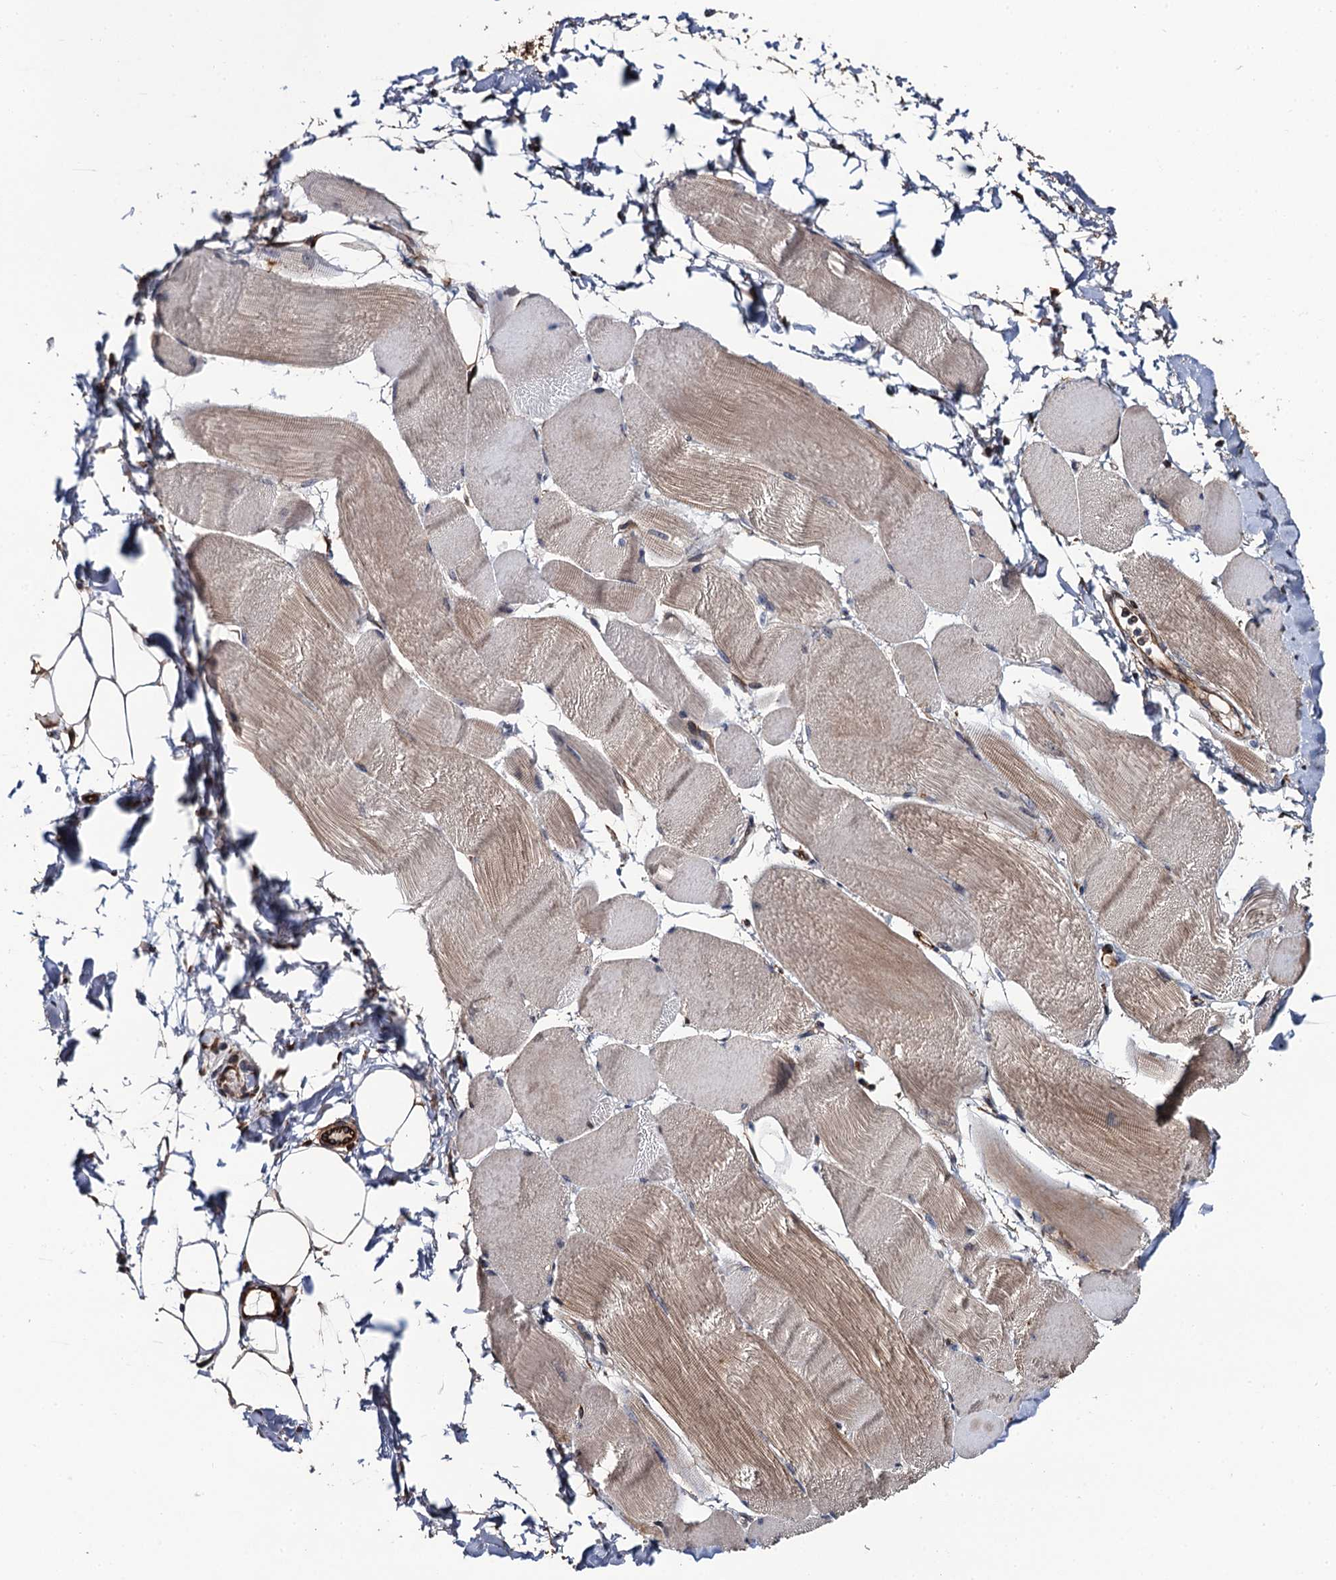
{"staining": {"intensity": "weak", "quantity": ">75%", "location": "cytoplasmic/membranous"}, "tissue": "skeletal muscle", "cell_type": "Myocytes", "image_type": "normal", "snomed": [{"axis": "morphology", "description": "Normal tissue, NOS"}, {"axis": "morphology", "description": "Basal cell carcinoma"}, {"axis": "topography", "description": "Skeletal muscle"}], "caption": "Protein analysis of unremarkable skeletal muscle displays weak cytoplasmic/membranous positivity in approximately >75% of myocytes.", "gene": "FSIP1", "patient": {"sex": "female", "age": 64}}